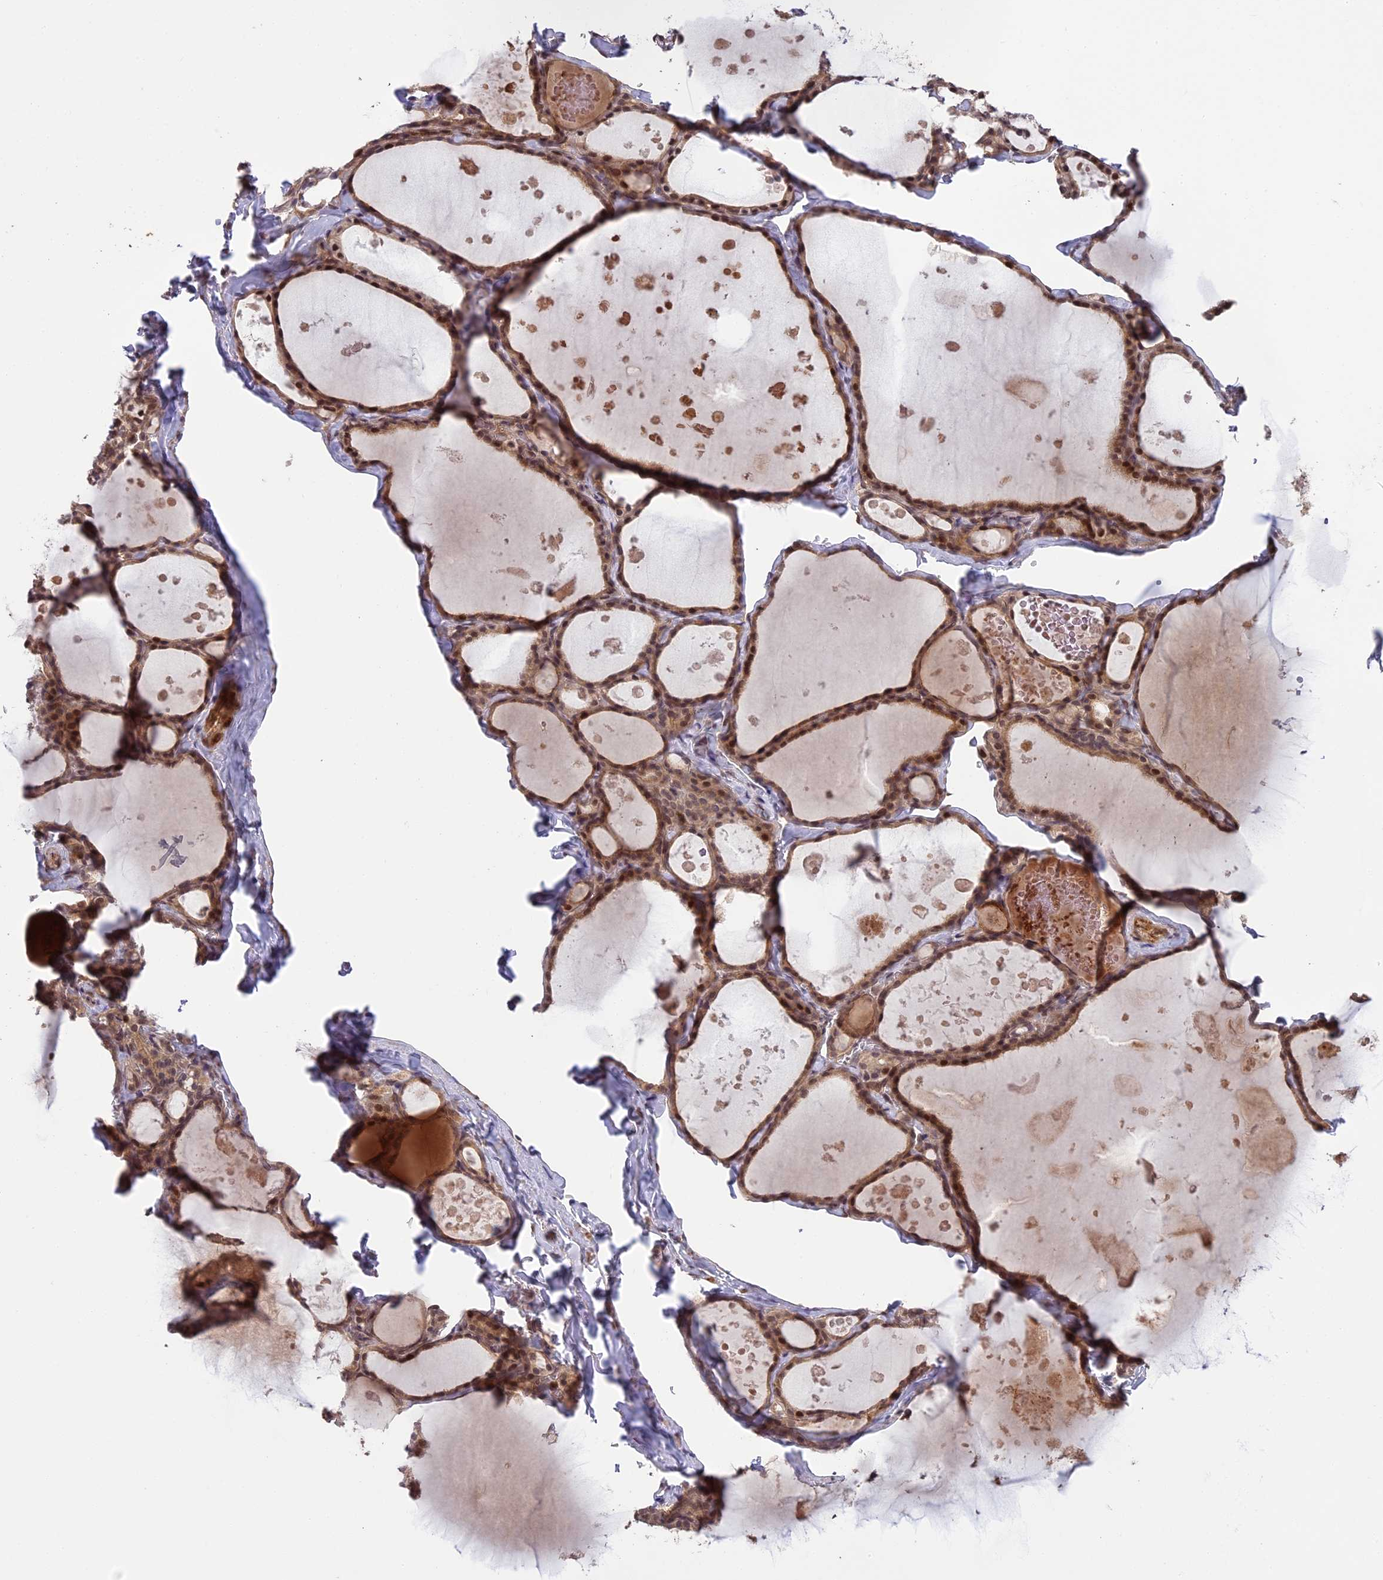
{"staining": {"intensity": "moderate", "quantity": ">75%", "location": "cytoplasmic/membranous,nuclear"}, "tissue": "thyroid gland", "cell_type": "Glandular cells", "image_type": "normal", "snomed": [{"axis": "morphology", "description": "Normal tissue, NOS"}, {"axis": "topography", "description": "Thyroid gland"}], "caption": "A brown stain highlights moderate cytoplasmic/membranous,nuclear positivity of a protein in glandular cells of unremarkable thyroid gland.", "gene": "PRELID2", "patient": {"sex": "male", "age": 56}}